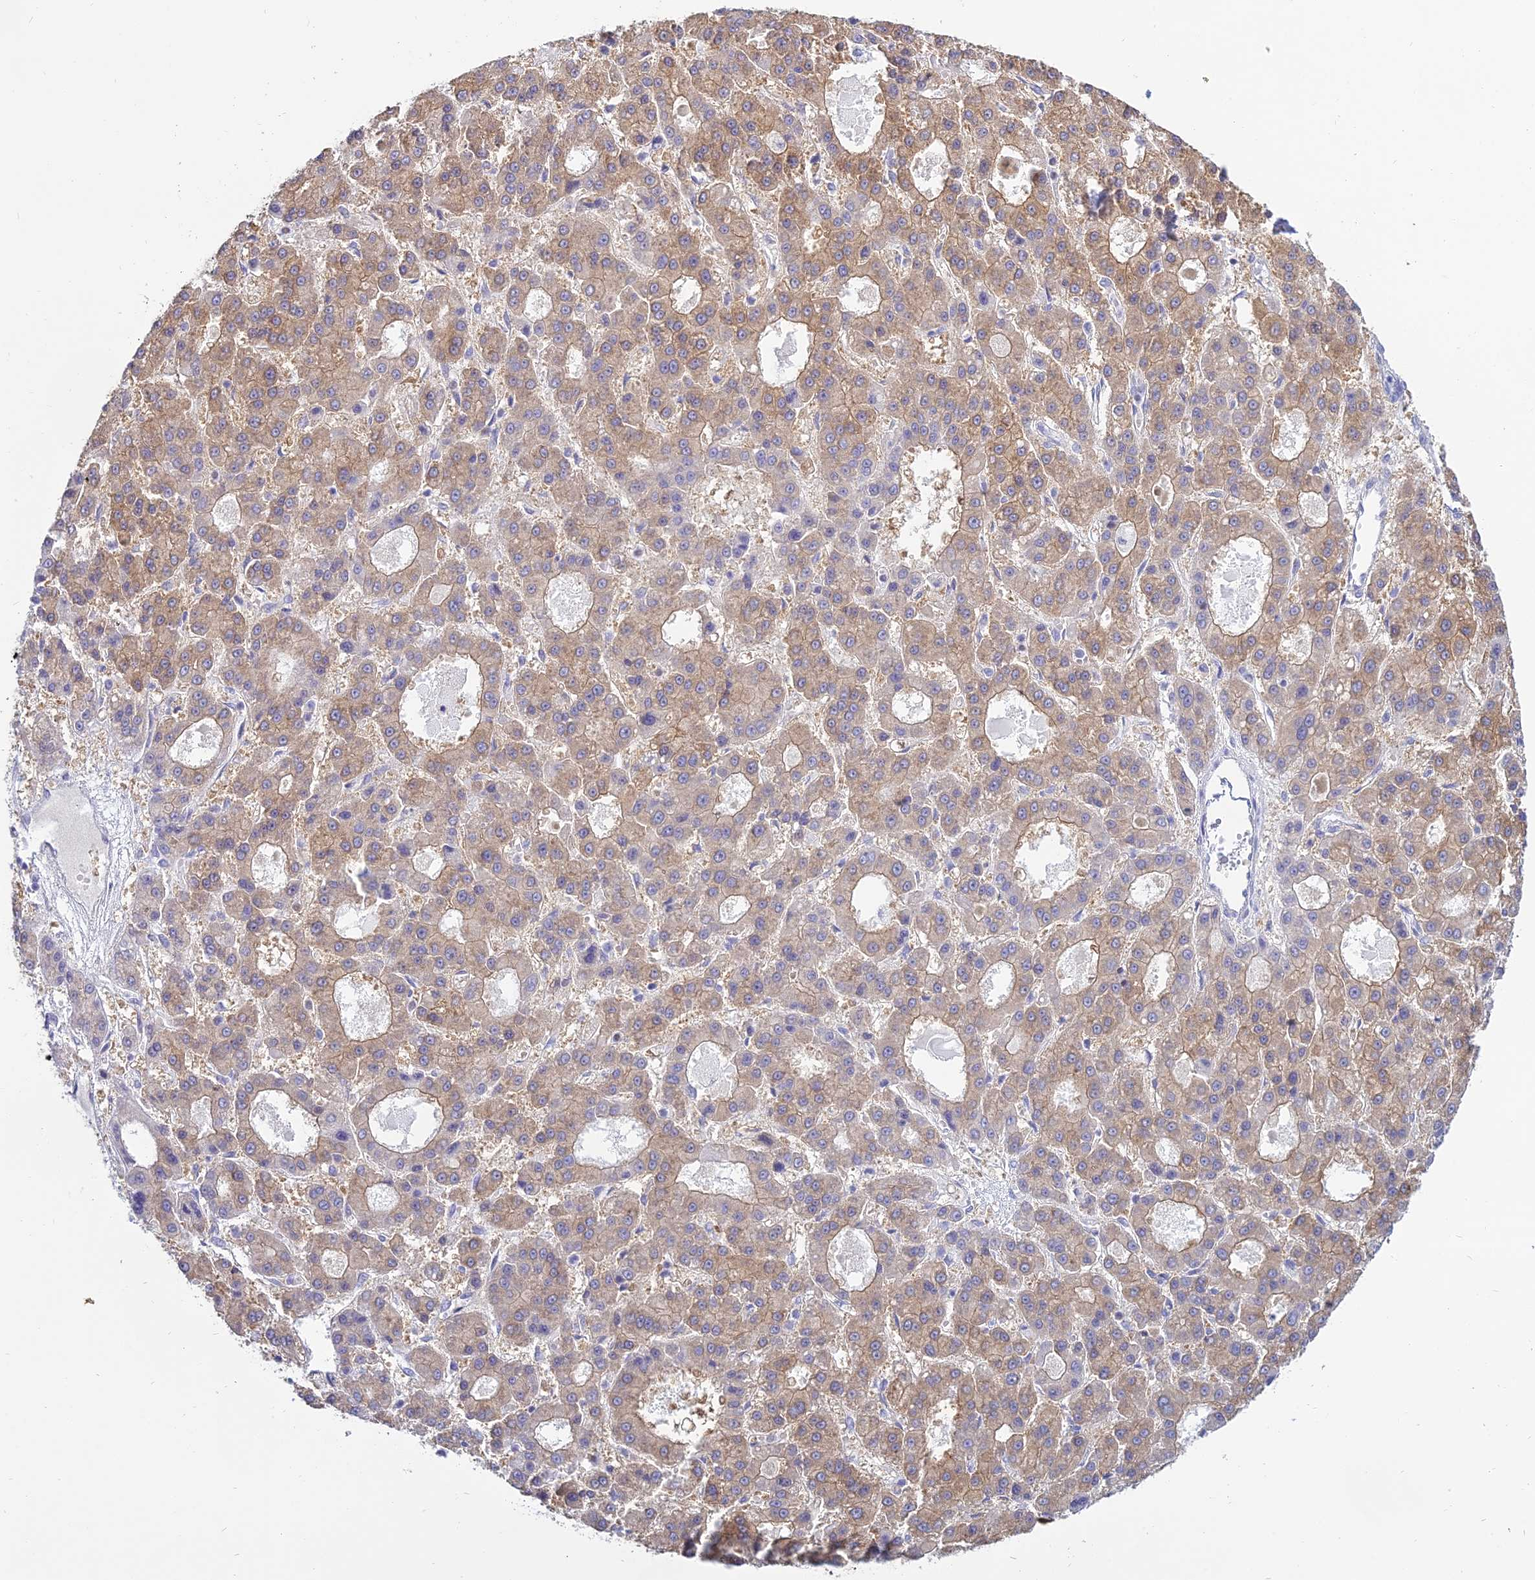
{"staining": {"intensity": "weak", "quantity": ">75%", "location": "cytoplasmic/membranous"}, "tissue": "liver cancer", "cell_type": "Tumor cells", "image_type": "cancer", "snomed": [{"axis": "morphology", "description": "Carcinoma, Hepatocellular, NOS"}, {"axis": "topography", "description": "Liver"}], "caption": "Tumor cells exhibit weak cytoplasmic/membranous staining in about >75% of cells in liver cancer (hepatocellular carcinoma). The protein is stained brown, and the nuclei are stained in blue (DAB IHC with brightfield microscopy, high magnification).", "gene": "SMIM24", "patient": {"sex": "male", "age": 70}}